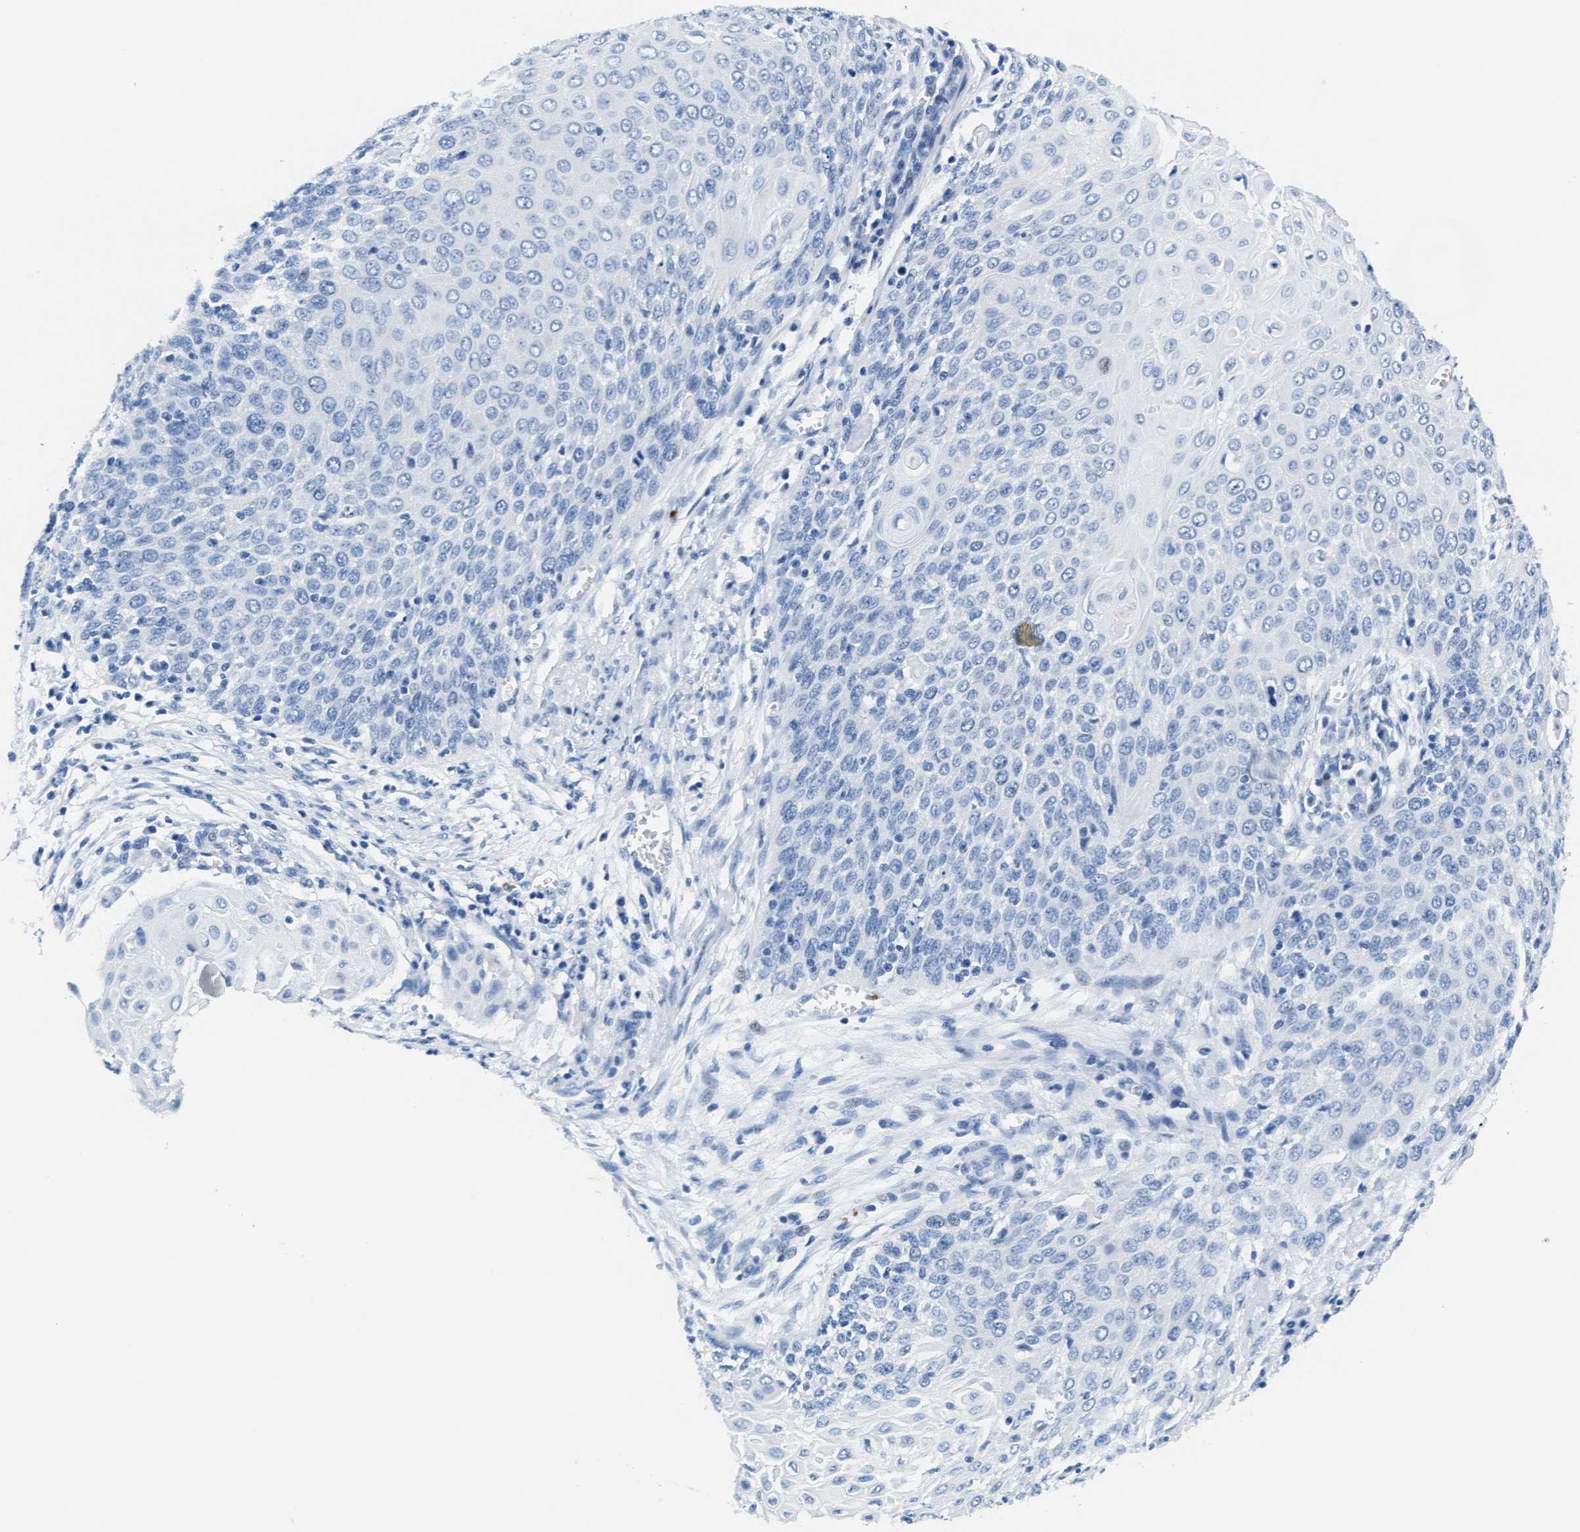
{"staining": {"intensity": "negative", "quantity": "none", "location": "none"}, "tissue": "cervical cancer", "cell_type": "Tumor cells", "image_type": "cancer", "snomed": [{"axis": "morphology", "description": "Squamous cell carcinoma, NOS"}, {"axis": "topography", "description": "Cervix"}], "caption": "Tumor cells are negative for protein expression in human cervical cancer (squamous cell carcinoma).", "gene": "MMP8", "patient": {"sex": "female", "age": 39}}